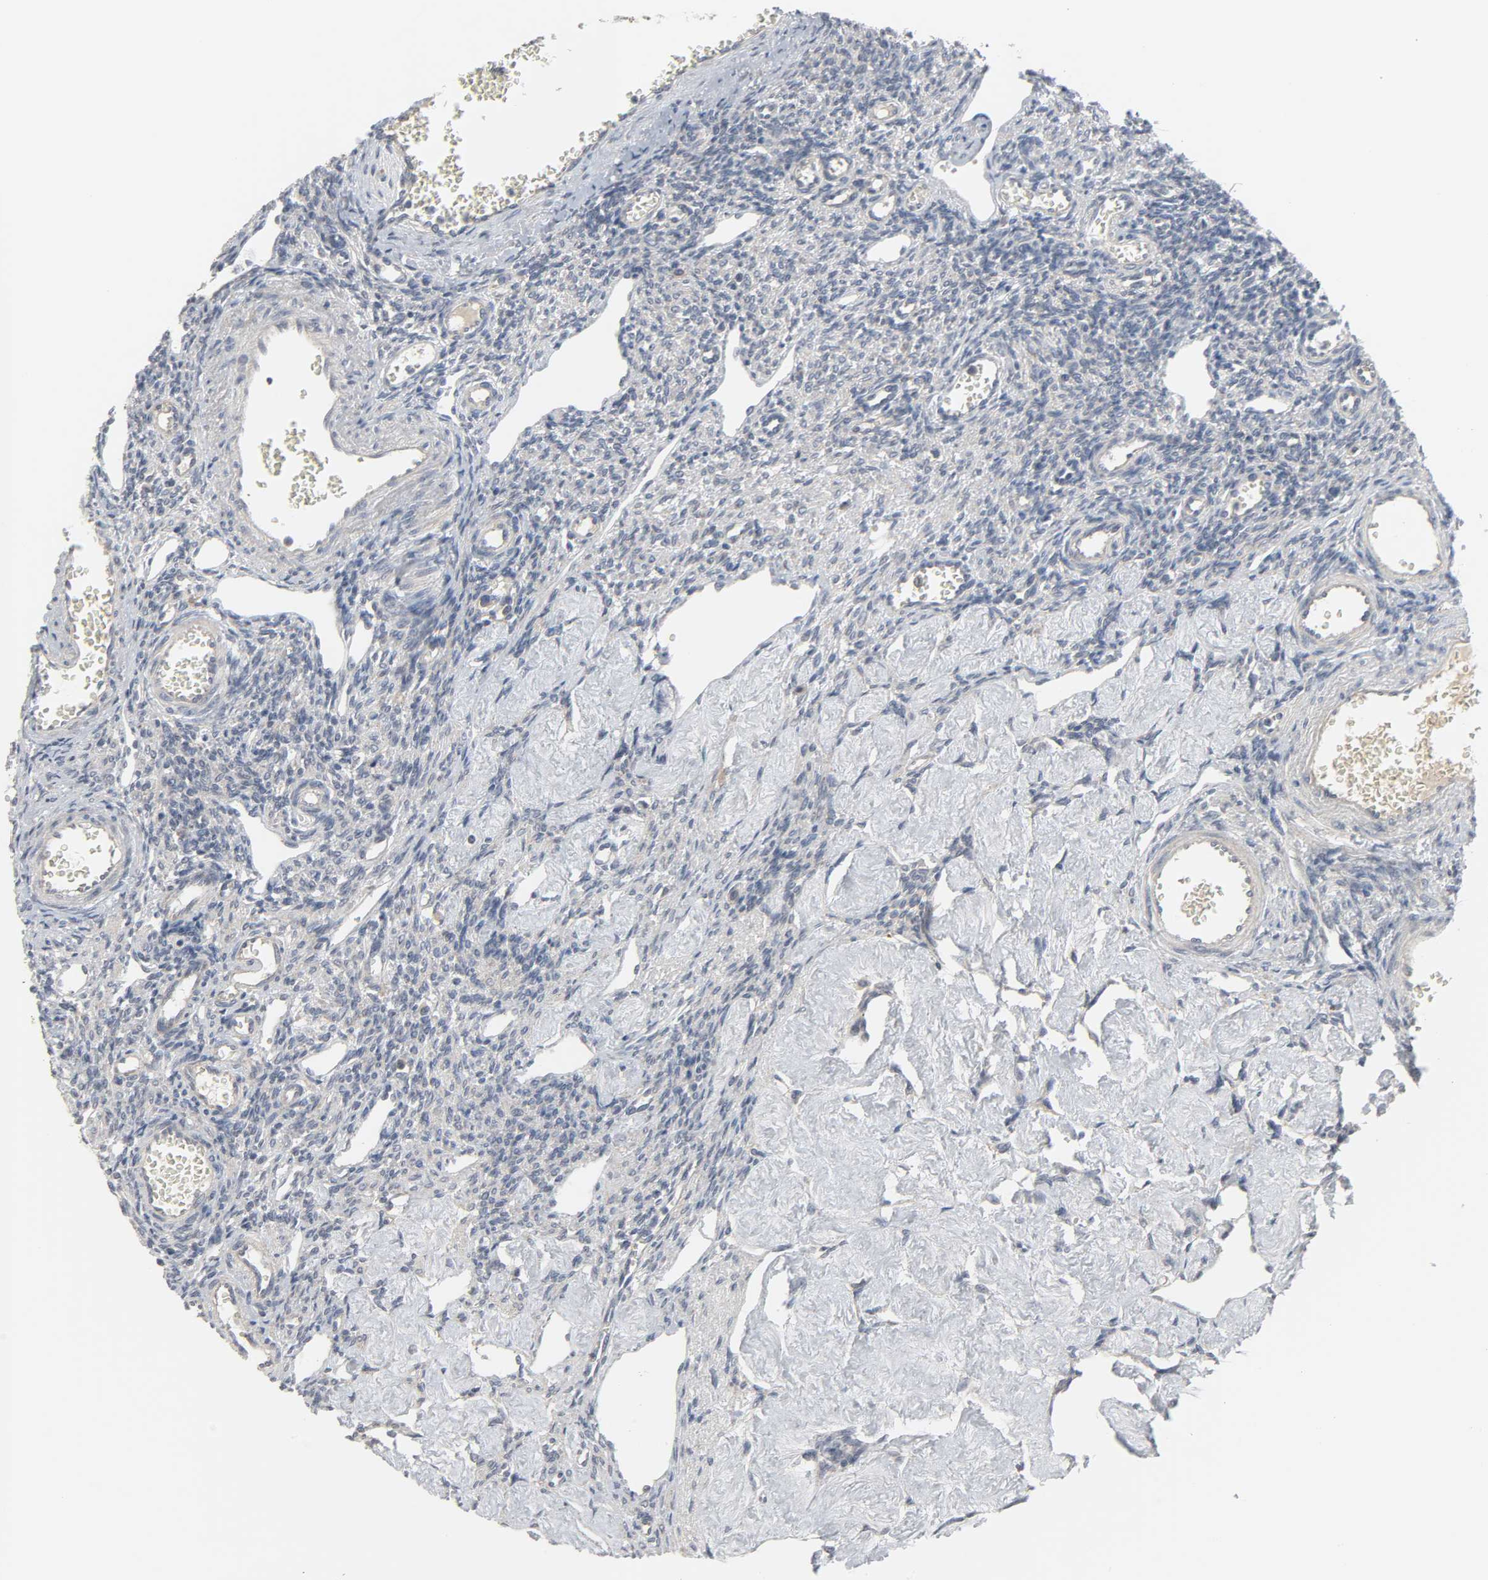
{"staining": {"intensity": "negative", "quantity": "none", "location": "none"}, "tissue": "ovary", "cell_type": "Ovarian stroma cells", "image_type": "normal", "snomed": [{"axis": "morphology", "description": "Normal tissue, NOS"}, {"axis": "topography", "description": "Ovary"}], "caption": "There is no significant staining in ovarian stroma cells of ovary. (Brightfield microscopy of DAB (3,3'-diaminobenzidine) immunohistochemistry at high magnification).", "gene": "CLIP1", "patient": {"sex": "female", "age": 33}}